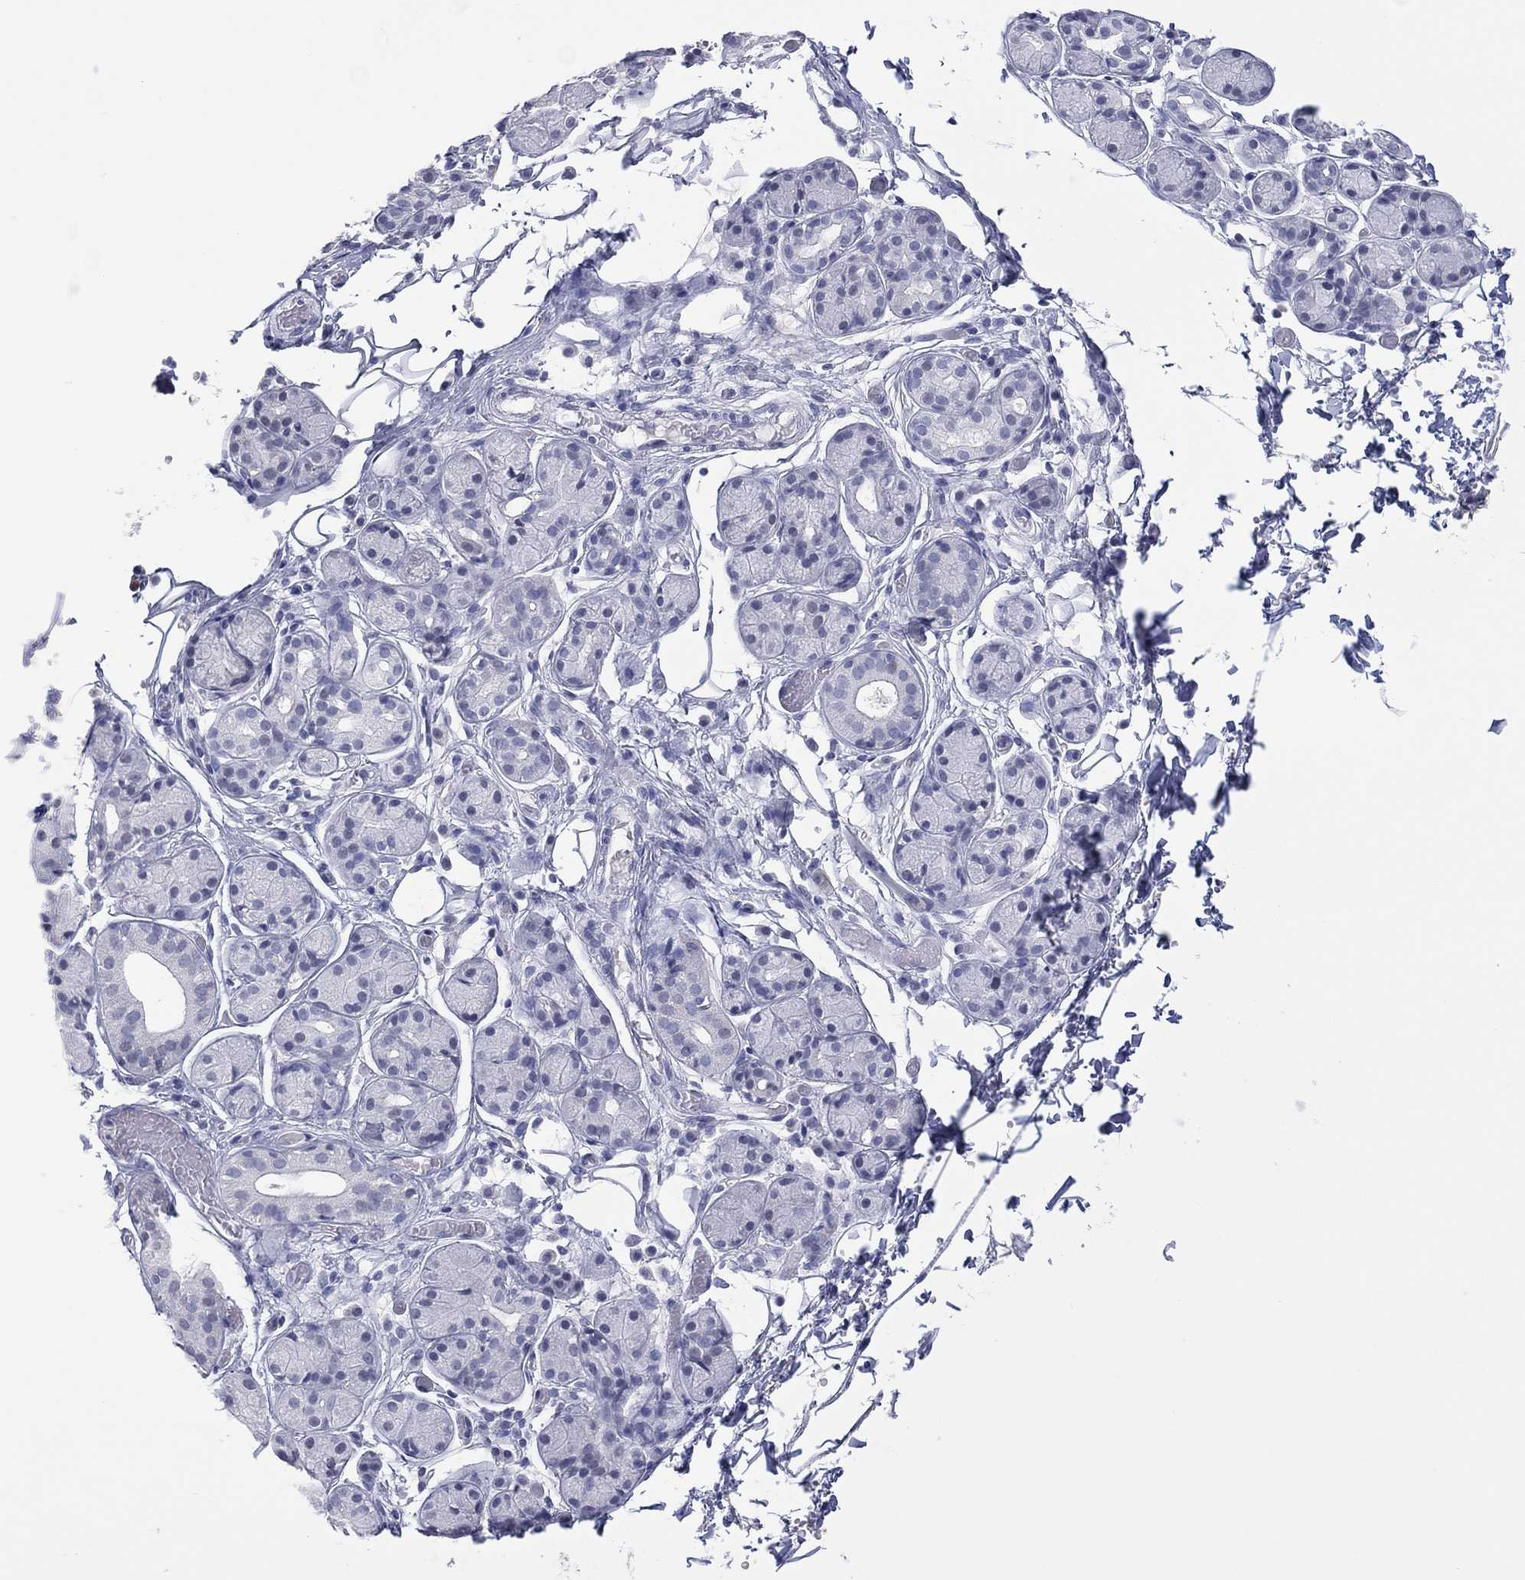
{"staining": {"intensity": "negative", "quantity": "none", "location": "none"}, "tissue": "salivary gland", "cell_type": "Glandular cells", "image_type": "normal", "snomed": [{"axis": "morphology", "description": "Normal tissue, NOS"}, {"axis": "topography", "description": "Salivary gland"}, {"axis": "topography", "description": "Peripheral nerve tissue"}], "caption": "This is an immunohistochemistry image of benign human salivary gland. There is no expression in glandular cells.", "gene": "UTF1", "patient": {"sex": "male", "age": 71}}